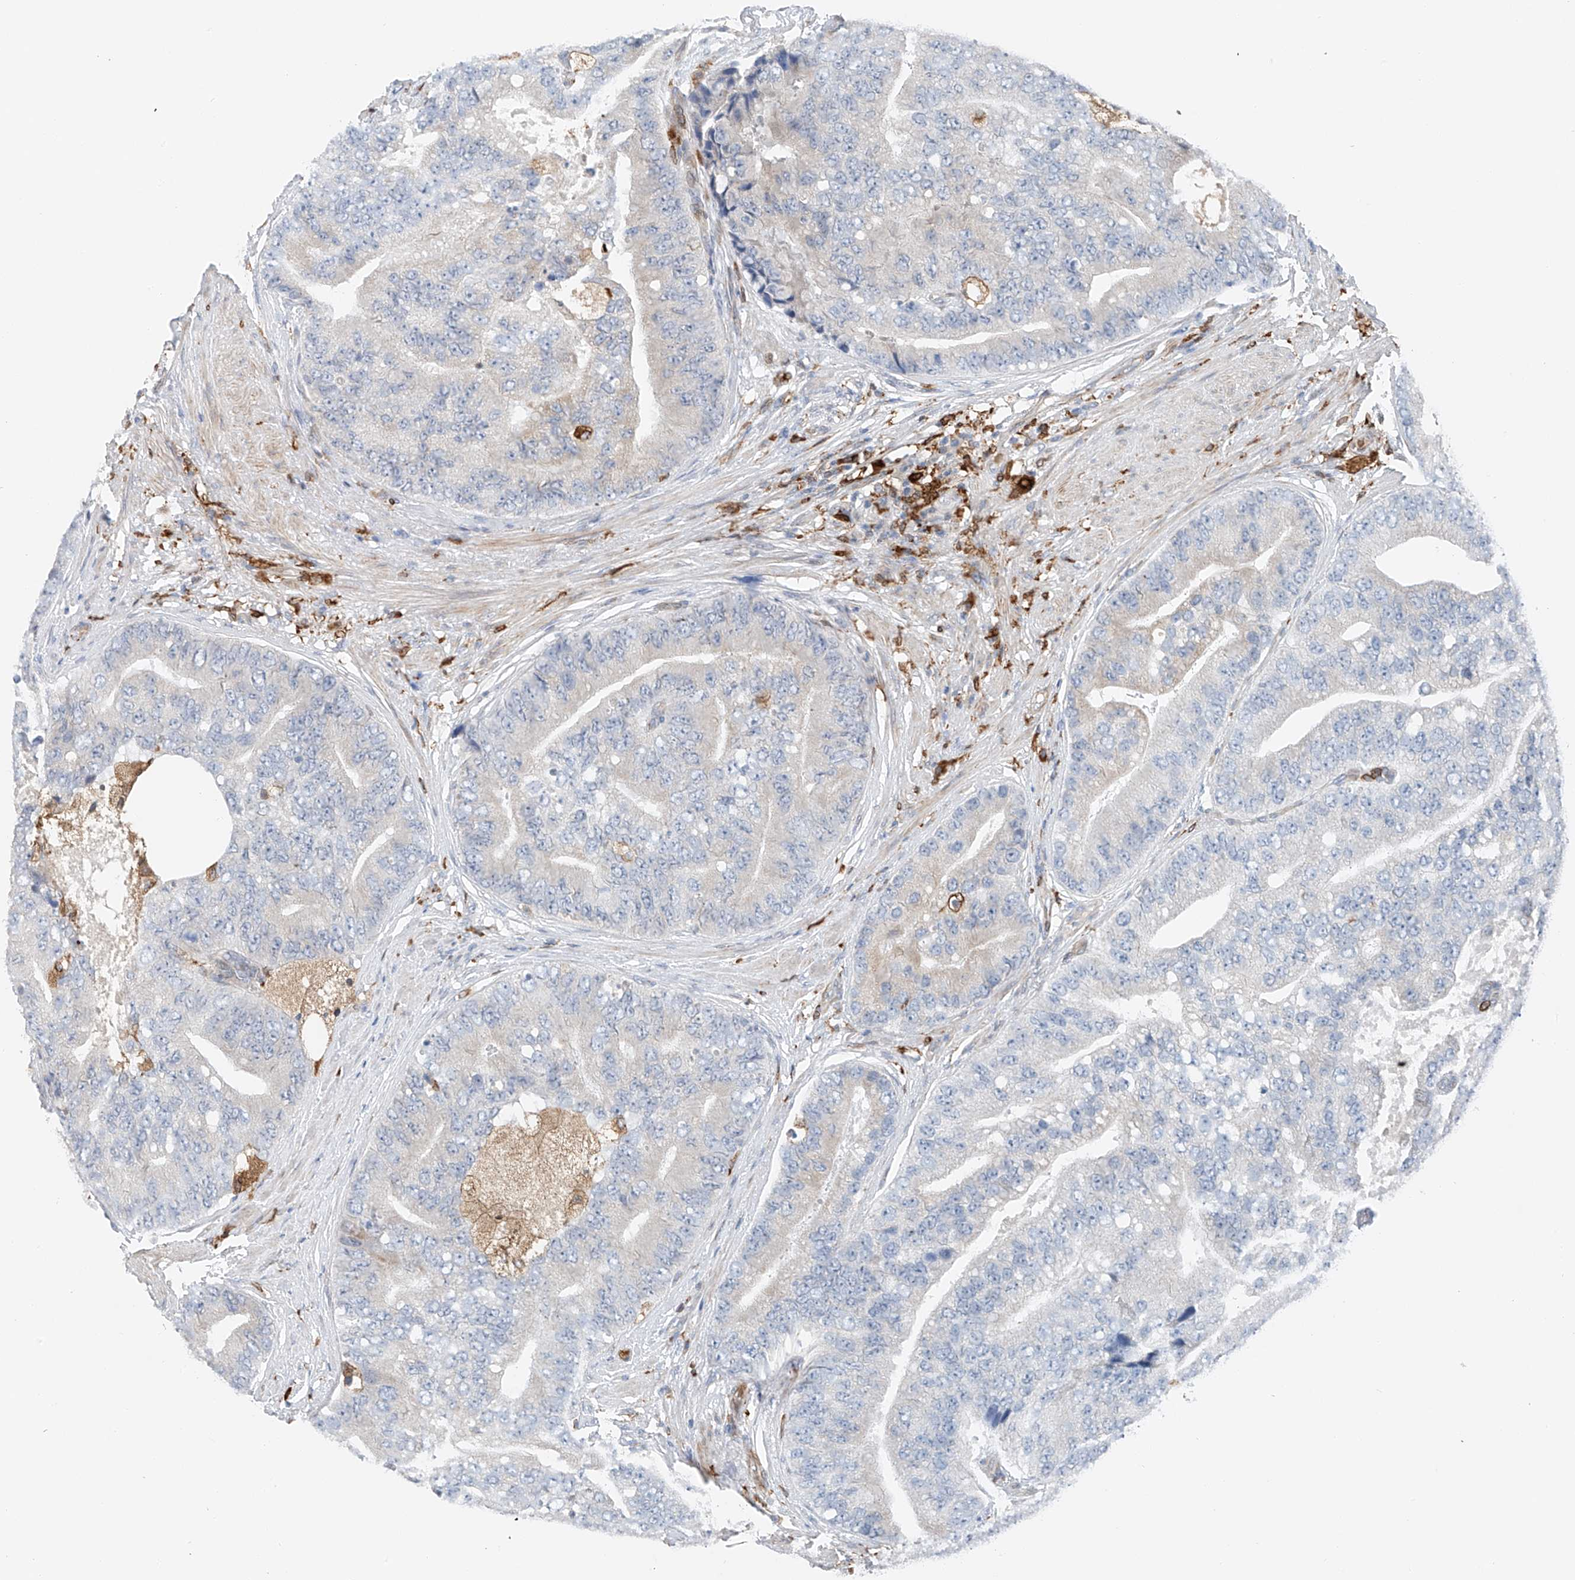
{"staining": {"intensity": "negative", "quantity": "none", "location": "none"}, "tissue": "prostate cancer", "cell_type": "Tumor cells", "image_type": "cancer", "snomed": [{"axis": "morphology", "description": "Adenocarcinoma, High grade"}, {"axis": "topography", "description": "Prostate"}], "caption": "Prostate cancer (adenocarcinoma (high-grade)) was stained to show a protein in brown. There is no significant staining in tumor cells.", "gene": "TBXAS1", "patient": {"sex": "male", "age": 70}}